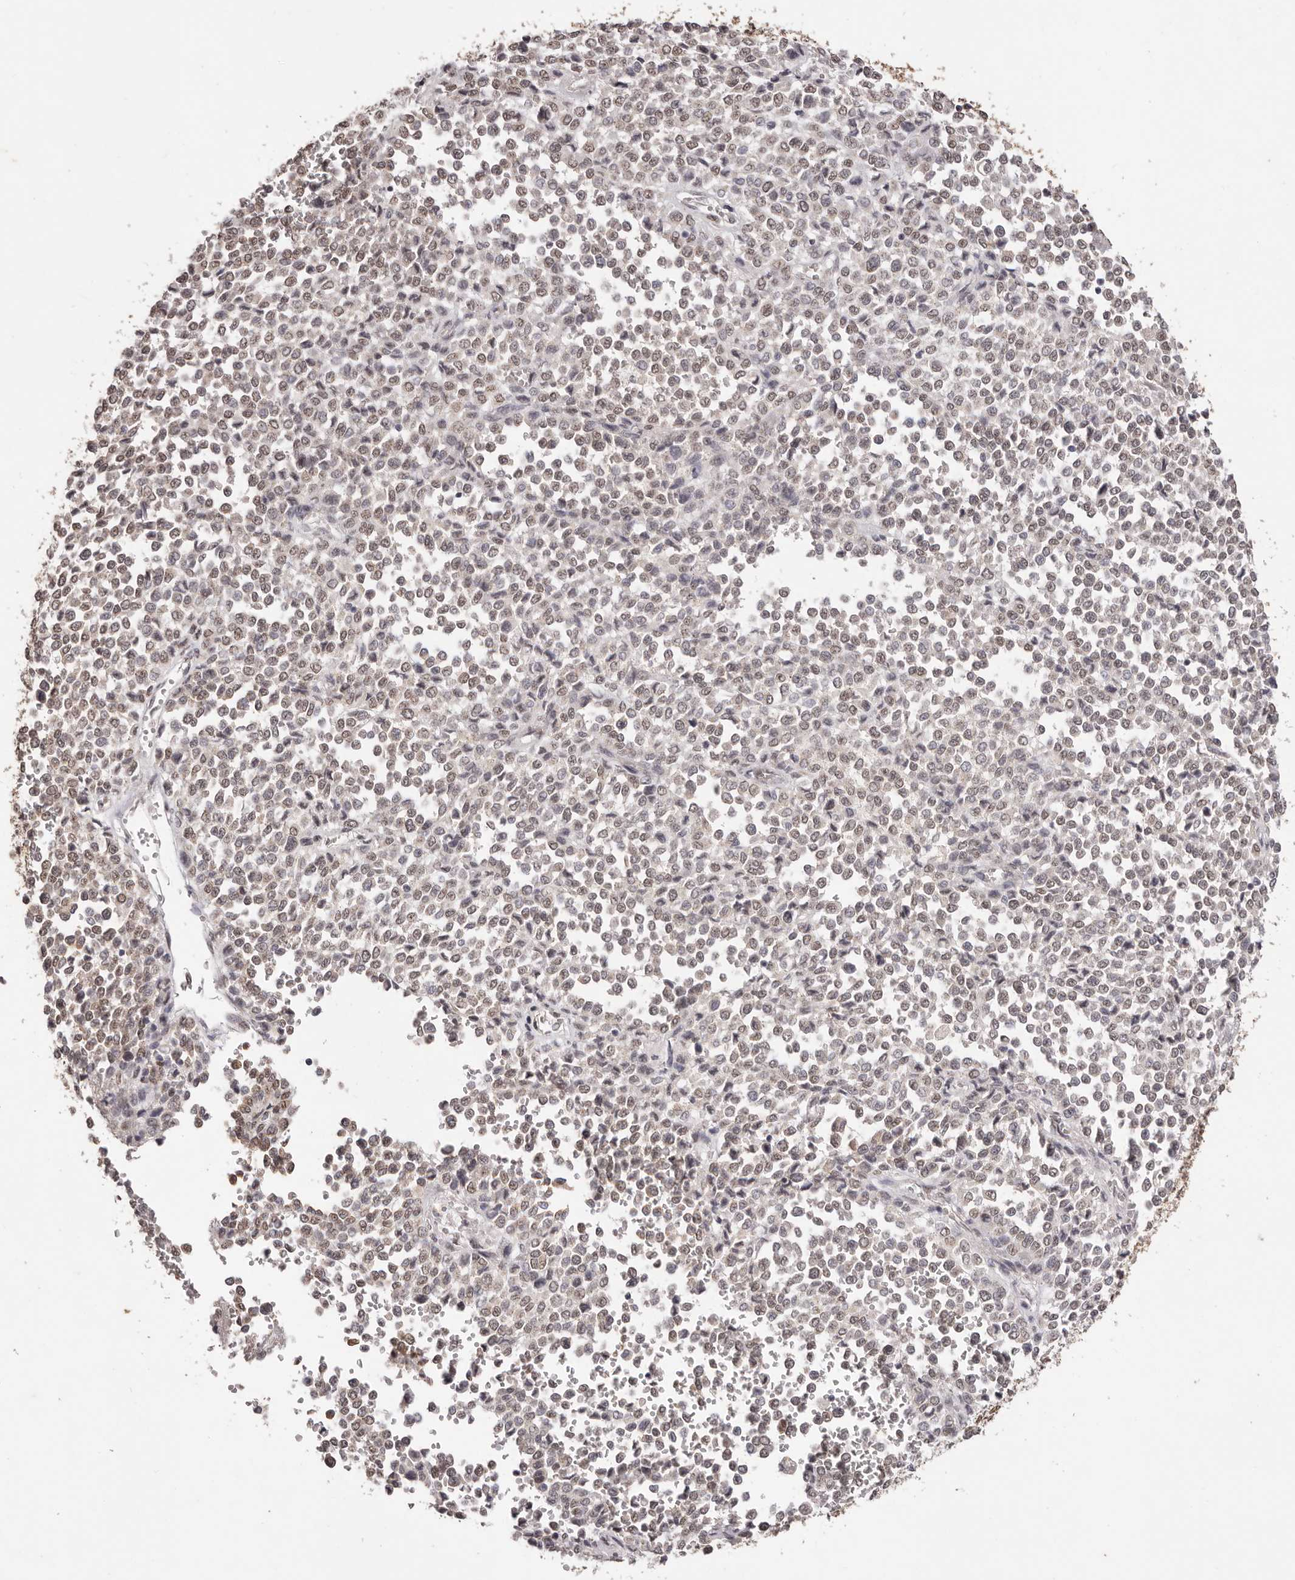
{"staining": {"intensity": "moderate", "quantity": ">75%", "location": "nuclear"}, "tissue": "melanoma", "cell_type": "Tumor cells", "image_type": "cancer", "snomed": [{"axis": "morphology", "description": "Malignant melanoma, Metastatic site"}, {"axis": "topography", "description": "Pancreas"}], "caption": "IHC of human melanoma exhibits medium levels of moderate nuclear staining in approximately >75% of tumor cells.", "gene": "RPS6KA5", "patient": {"sex": "female", "age": 30}}